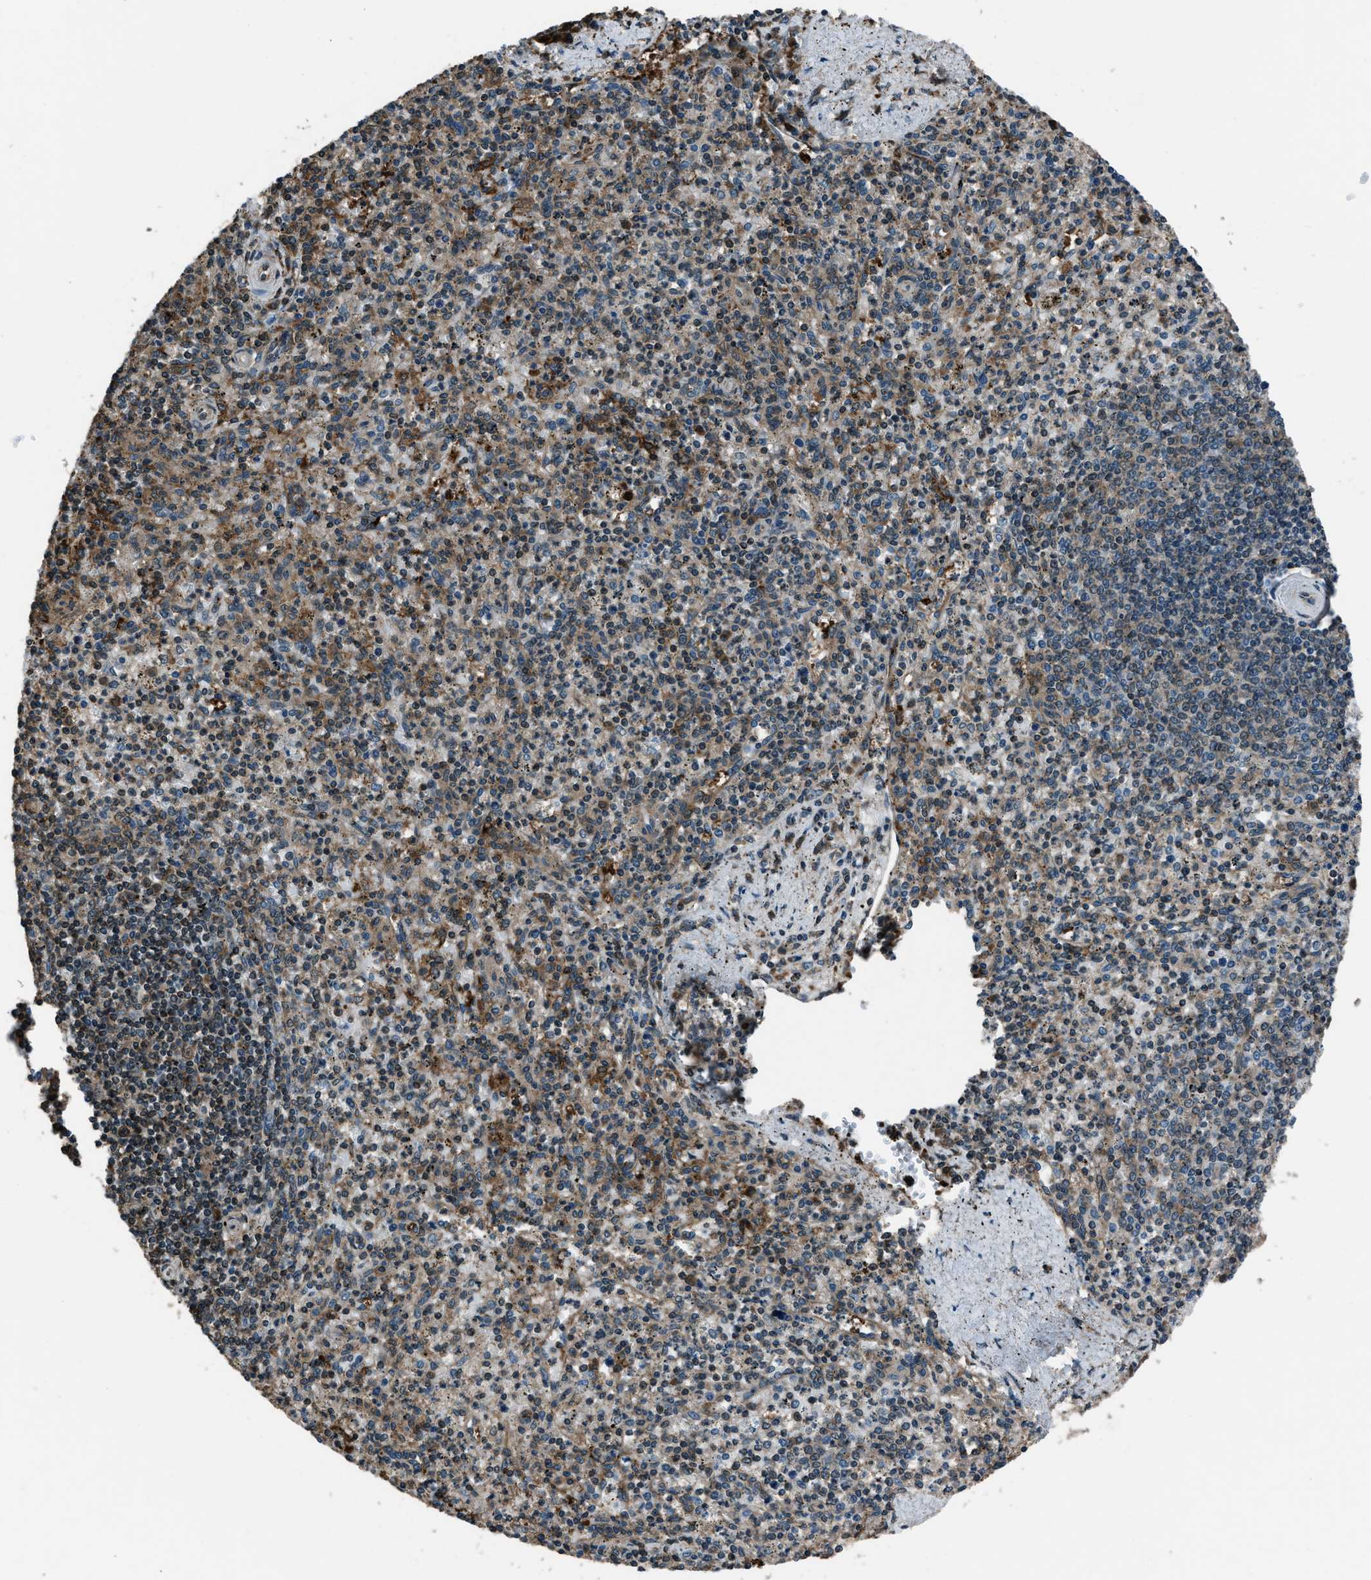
{"staining": {"intensity": "moderate", "quantity": "25%-75%", "location": "cytoplasmic/membranous"}, "tissue": "spleen", "cell_type": "Cells in red pulp", "image_type": "normal", "snomed": [{"axis": "morphology", "description": "Normal tissue, NOS"}, {"axis": "topography", "description": "Spleen"}], "caption": "Immunohistochemistry of normal spleen reveals medium levels of moderate cytoplasmic/membranous positivity in approximately 25%-75% of cells in red pulp. The staining was performed using DAB (3,3'-diaminobenzidine), with brown indicating positive protein expression. Nuclei are stained blue with hematoxylin.", "gene": "TRIM4", "patient": {"sex": "male", "age": 72}}